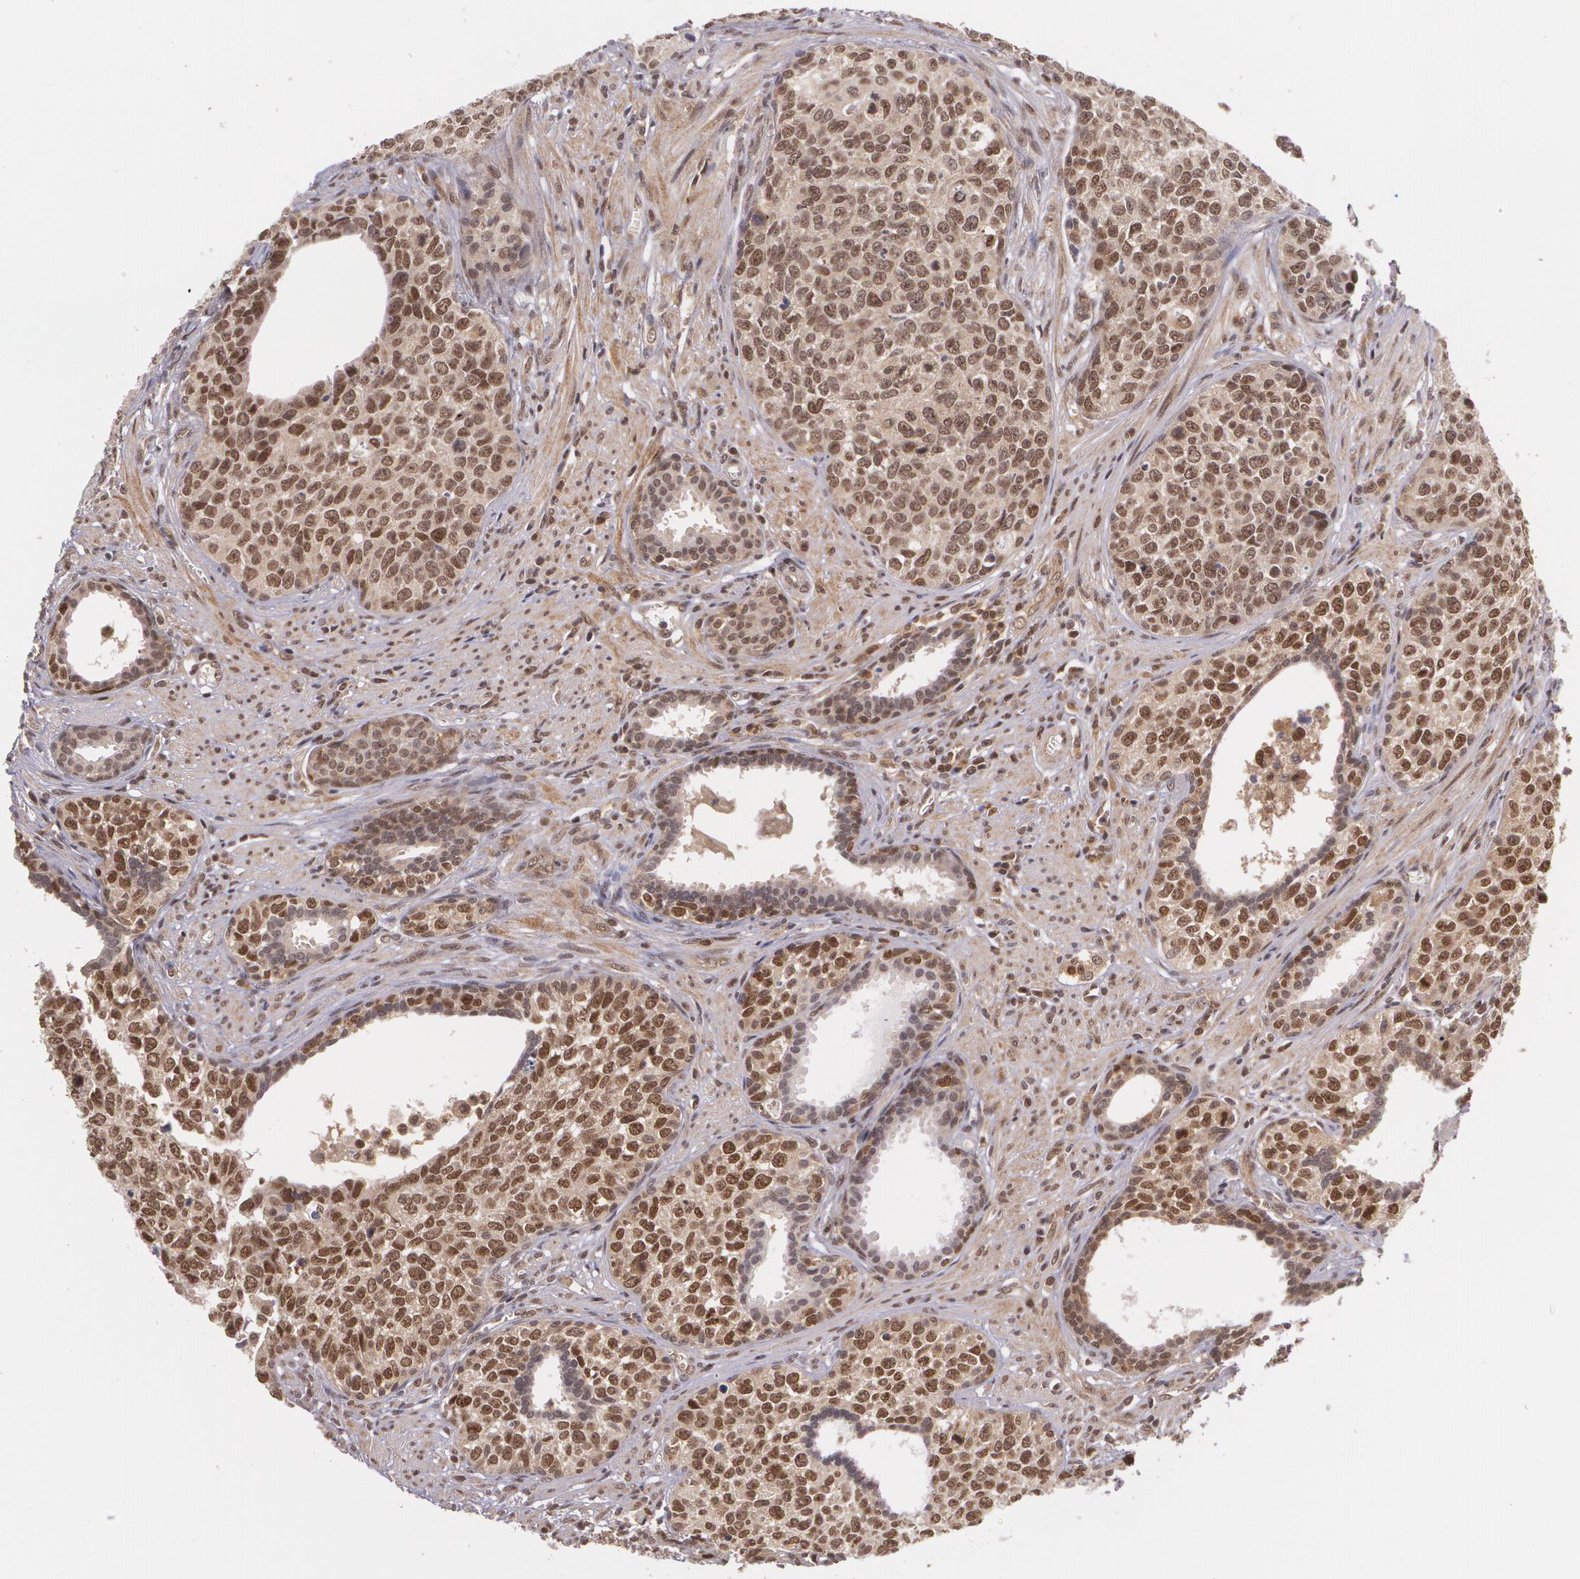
{"staining": {"intensity": "moderate", "quantity": "25%-75%", "location": "cytoplasmic/membranous,nuclear"}, "tissue": "urothelial cancer", "cell_type": "Tumor cells", "image_type": "cancer", "snomed": [{"axis": "morphology", "description": "Urothelial carcinoma, High grade"}, {"axis": "topography", "description": "Urinary bladder"}], "caption": "A photomicrograph of urothelial cancer stained for a protein displays moderate cytoplasmic/membranous and nuclear brown staining in tumor cells. The protein of interest is stained brown, and the nuclei are stained in blue (DAB IHC with brightfield microscopy, high magnification).", "gene": "CUL2", "patient": {"sex": "male", "age": 81}}